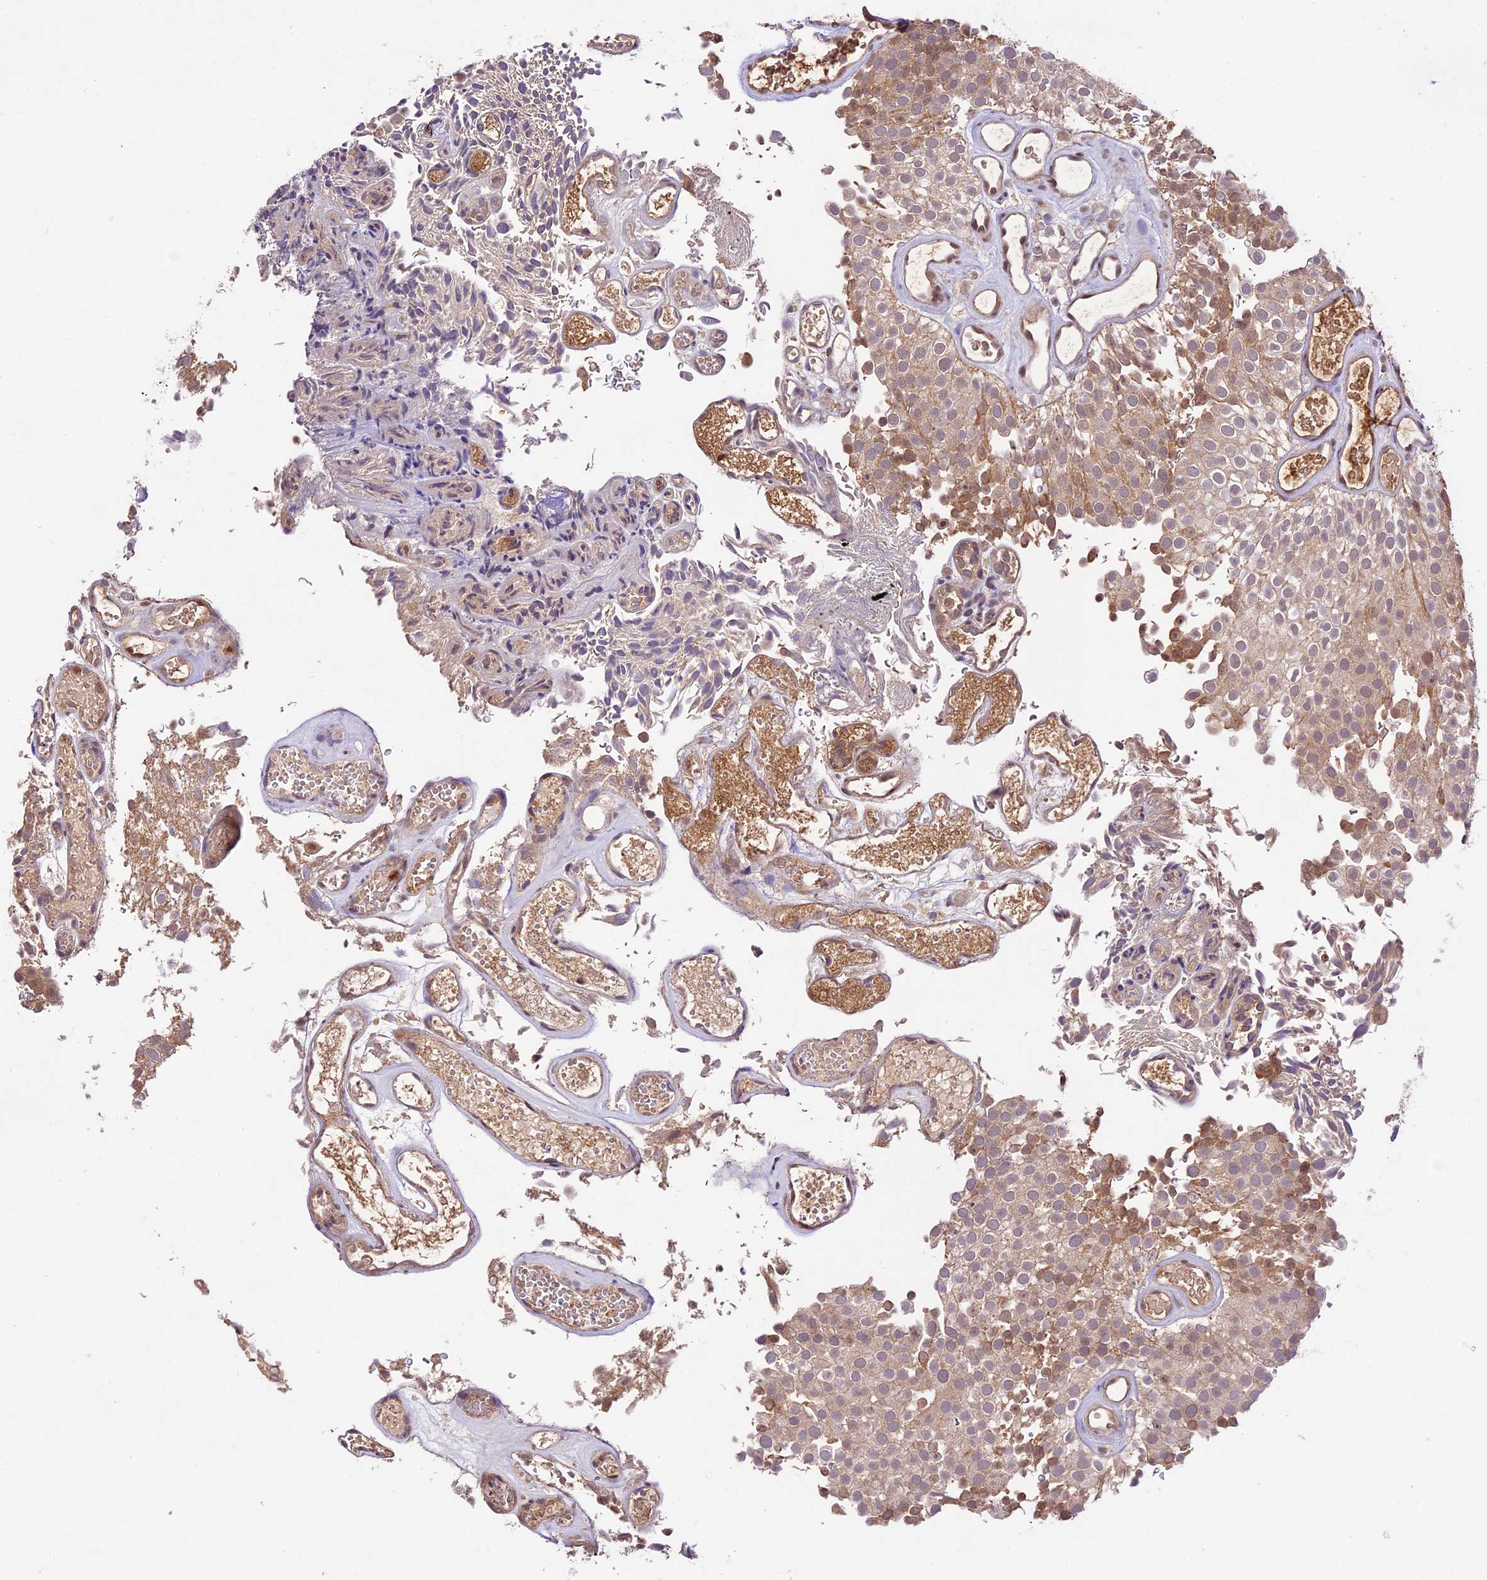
{"staining": {"intensity": "weak", "quantity": "25%-75%", "location": "cytoplasmic/membranous,nuclear"}, "tissue": "urothelial cancer", "cell_type": "Tumor cells", "image_type": "cancer", "snomed": [{"axis": "morphology", "description": "Urothelial carcinoma, Low grade"}, {"axis": "topography", "description": "Urinary bladder"}], "caption": "Tumor cells reveal weak cytoplasmic/membranous and nuclear positivity in approximately 25%-75% of cells in urothelial carcinoma (low-grade).", "gene": "ATP10A", "patient": {"sex": "male", "age": 78}}